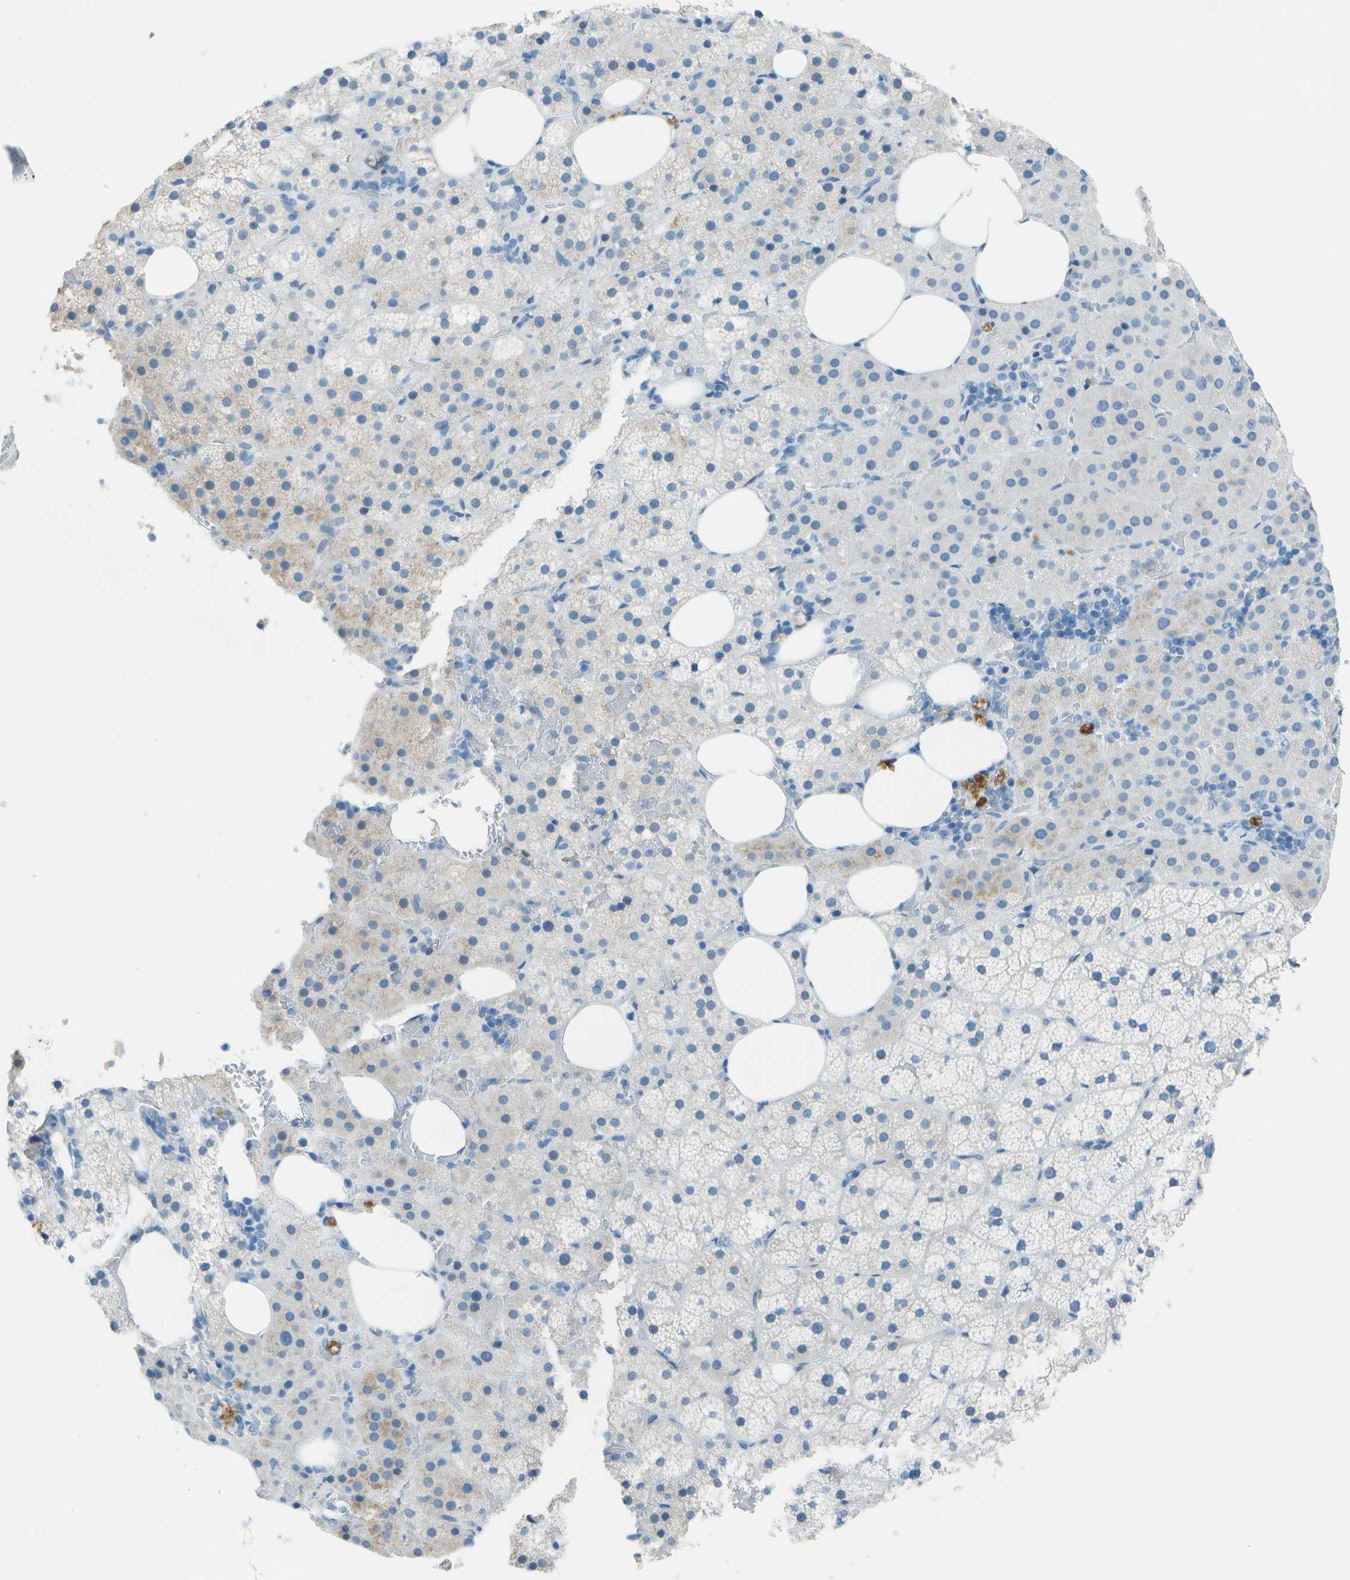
{"staining": {"intensity": "negative", "quantity": "none", "location": "none"}, "tissue": "adrenal gland", "cell_type": "Glandular cells", "image_type": "normal", "snomed": [{"axis": "morphology", "description": "Normal tissue, NOS"}, {"axis": "topography", "description": "Adrenal gland"}], "caption": "An image of human adrenal gland is negative for staining in glandular cells. (Immunohistochemistry (ihc), brightfield microscopy, high magnification).", "gene": "FGF1", "patient": {"sex": "female", "age": 59}}